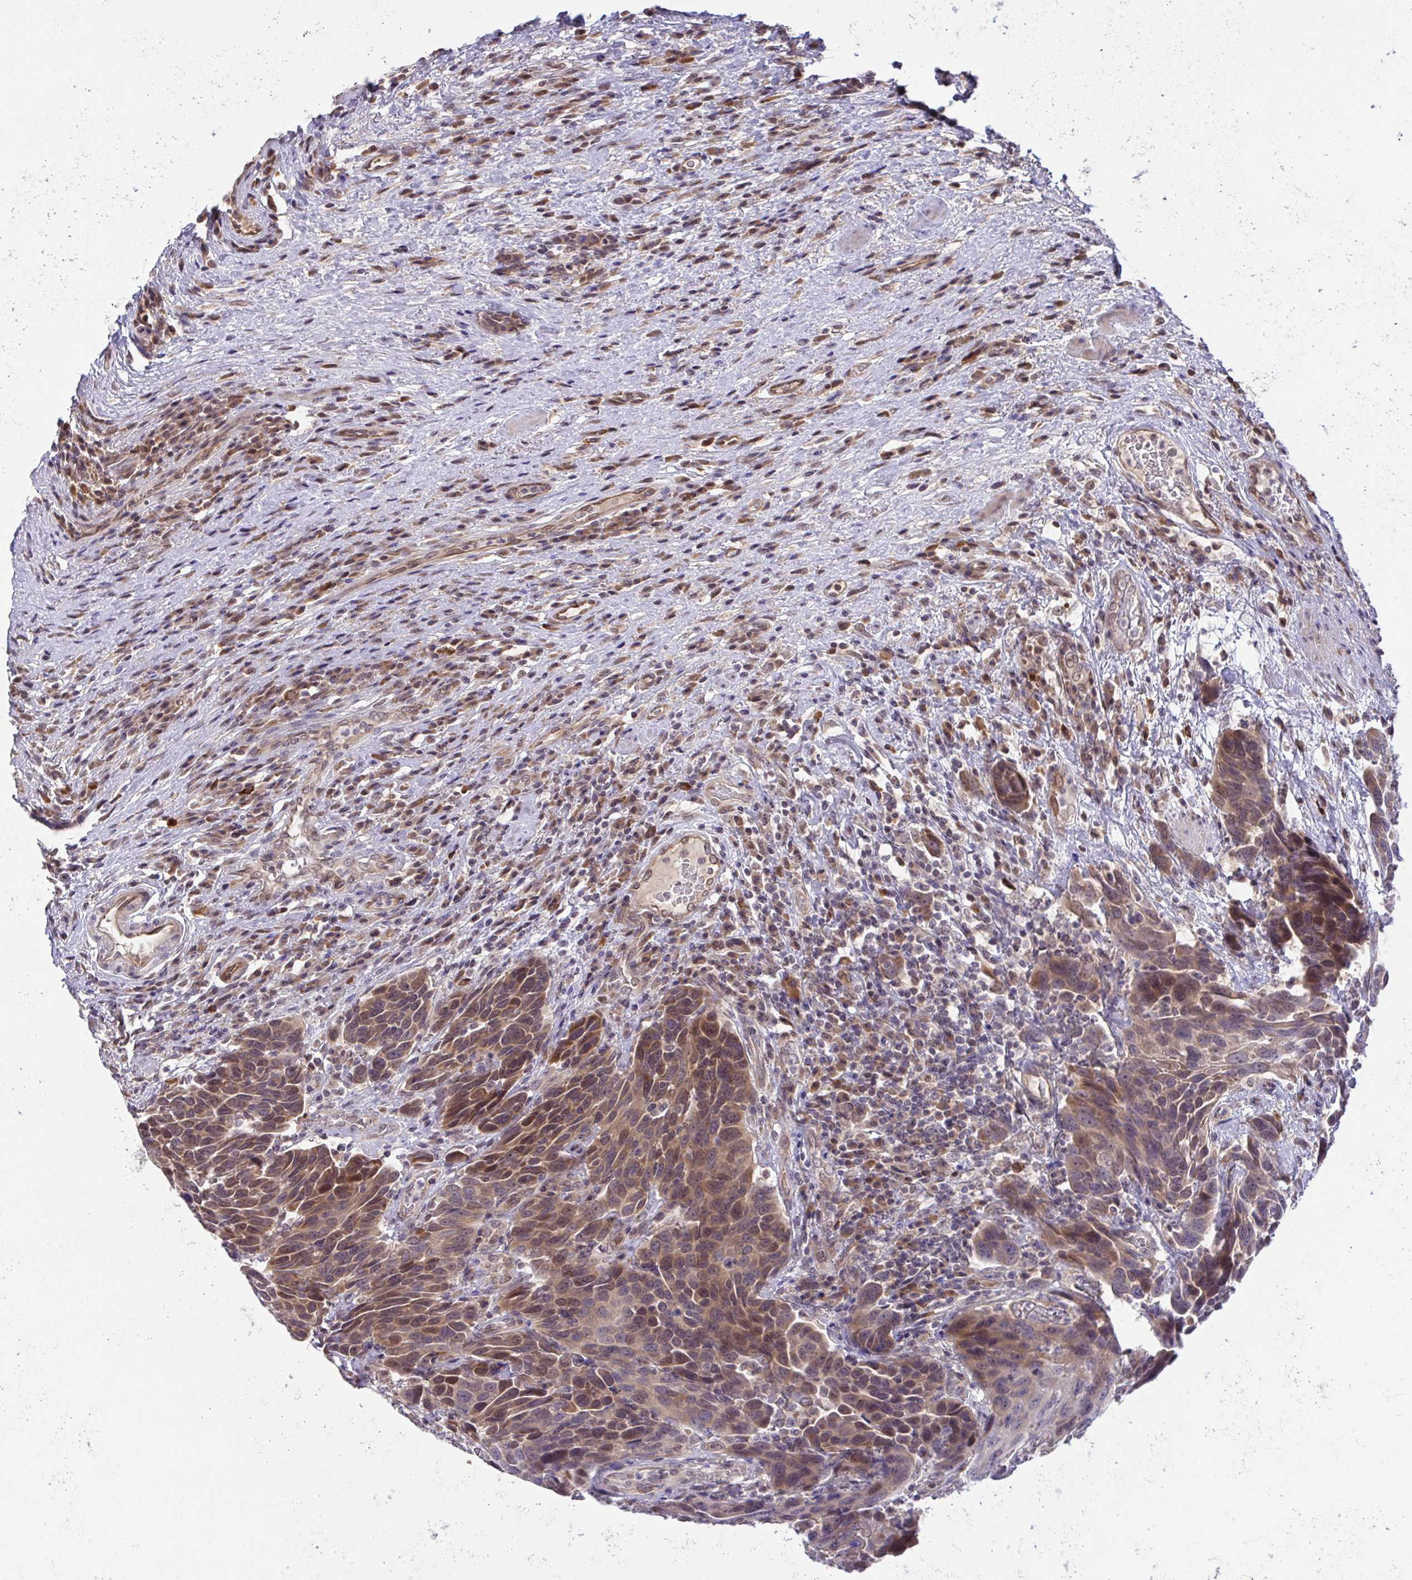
{"staining": {"intensity": "moderate", "quantity": ">75%", "location": "cytoplasmic/membranous,nuclear"}, "tissue": "urothelial cancer", "cell_type": "Tumor cells", "image_type": "cancer", "snomed": [{"axis": "morphology", "description": "Urothelial carcinoma, High grade"}, {"axis": "topography", "description": "Urinary bladder"}], "caption": "A high-resolution image shows immunohistochemistry staining of urothelial cancer, which exhibits moderate cytoplasmic/membranous and nuclear expression in about >75% of tumor cells. The staining was performed using DAB (3,3'-diaminobenzidine) to visualize the protein expression in brown, while the nuclei were stained in blue with hematoxylin (Magnification: 20x).", "gene": "C9orf64", "patient": {"sex": "female", "age": 70}}